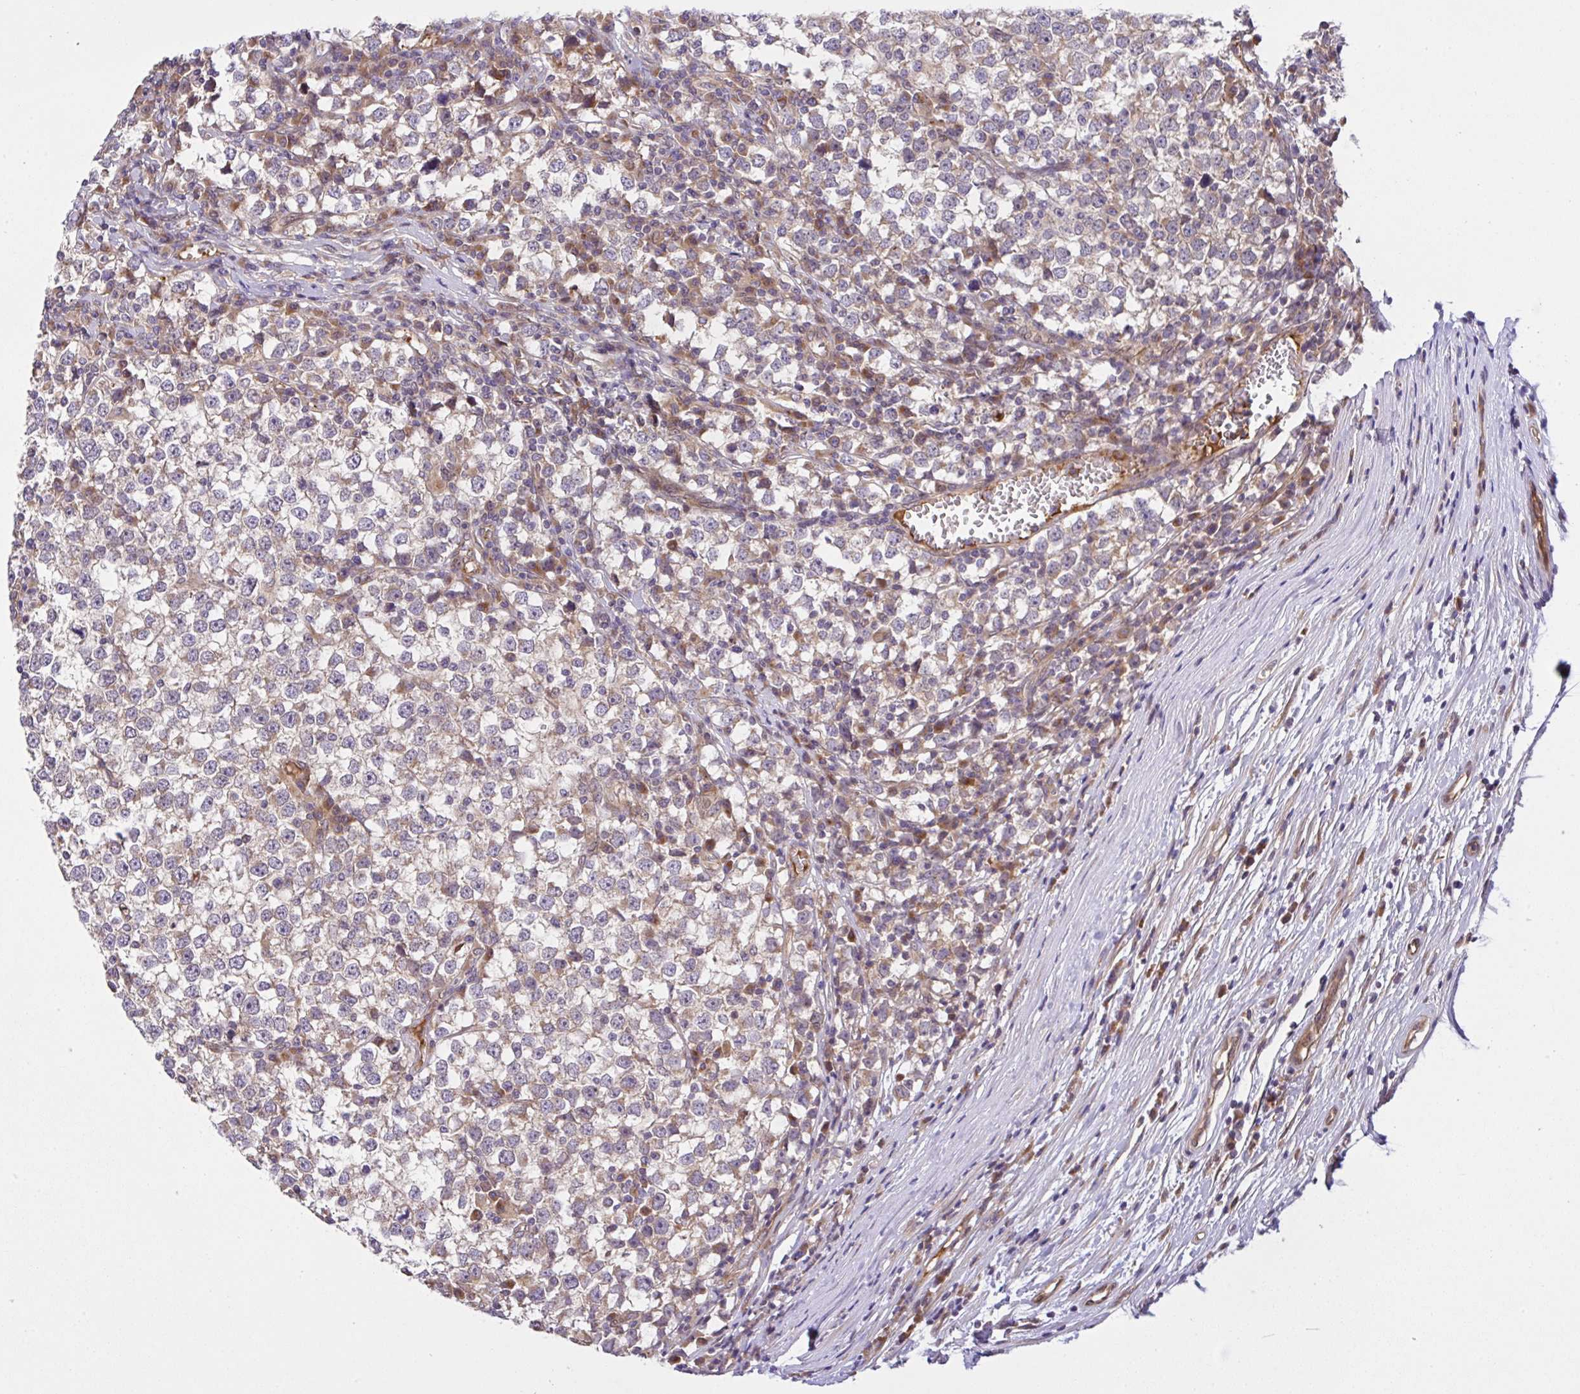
{"staining": {"intensity": "weak", "quantity": "<25%", "location": "cytoplasmic/membranous"}, "tissue": "testis cancer", "cell_type": "Tumor cells", "image_type": "cancer", "snomed": [{"axis": "morphology", "description": "Seminoma, NOS"}, {"axis": "topography", "description": "Testis"}], "caption": "Immunohistochemical staining of testis cancer demonstrates no significant staining in tumor cells.", "gene": "UBE4A", "patient": {"sex": "male", "age": 65}}